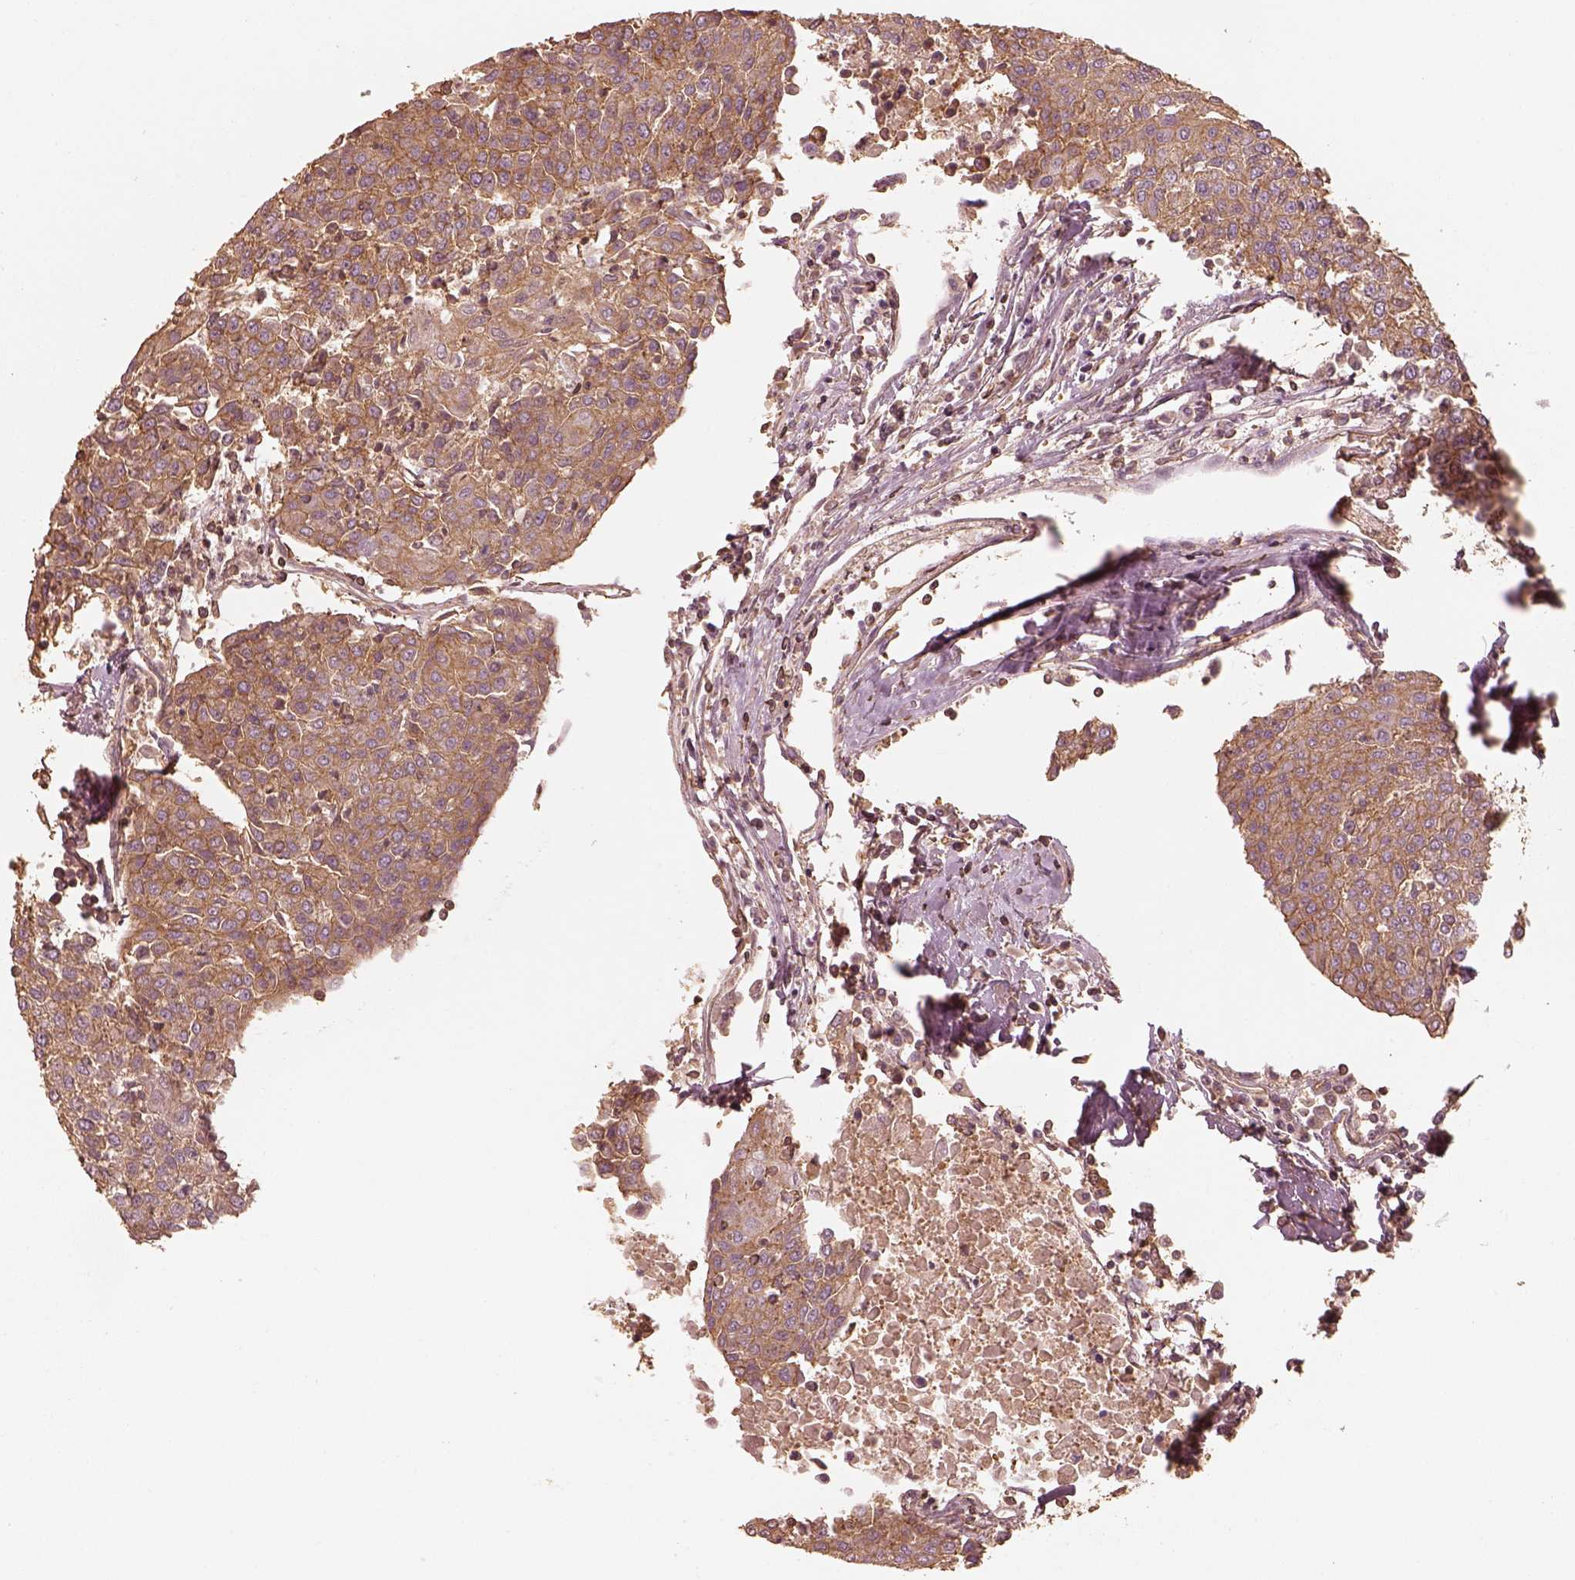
{"staining": {"intensity": "moderate", "quantity": ">75%", "location": "cytoplasmic/membranous"}, "tissue": "urothelial cancer", "cell_type": "Tumor cells", "image_type": "cancer", "snomed": [{"axis": "morphology", "description": "Urothelial carcinoma, High grade"}, {"axis": "topography", "description": "Urinary bladder"}], "caption": "Brown immunohistochemical staining in high-grade urothelial carcinoma reveals moderate cytoplasmic/membranous positivity in about >75% of tumor cells. Using DAB (3,3'-diaminobenzidine) (brown) and hematoxylin (blue) stains, captured at high magnification using brightfield microscopy.", "gene": "WDR7", "patient": {"sex": "female", "age": 85}}